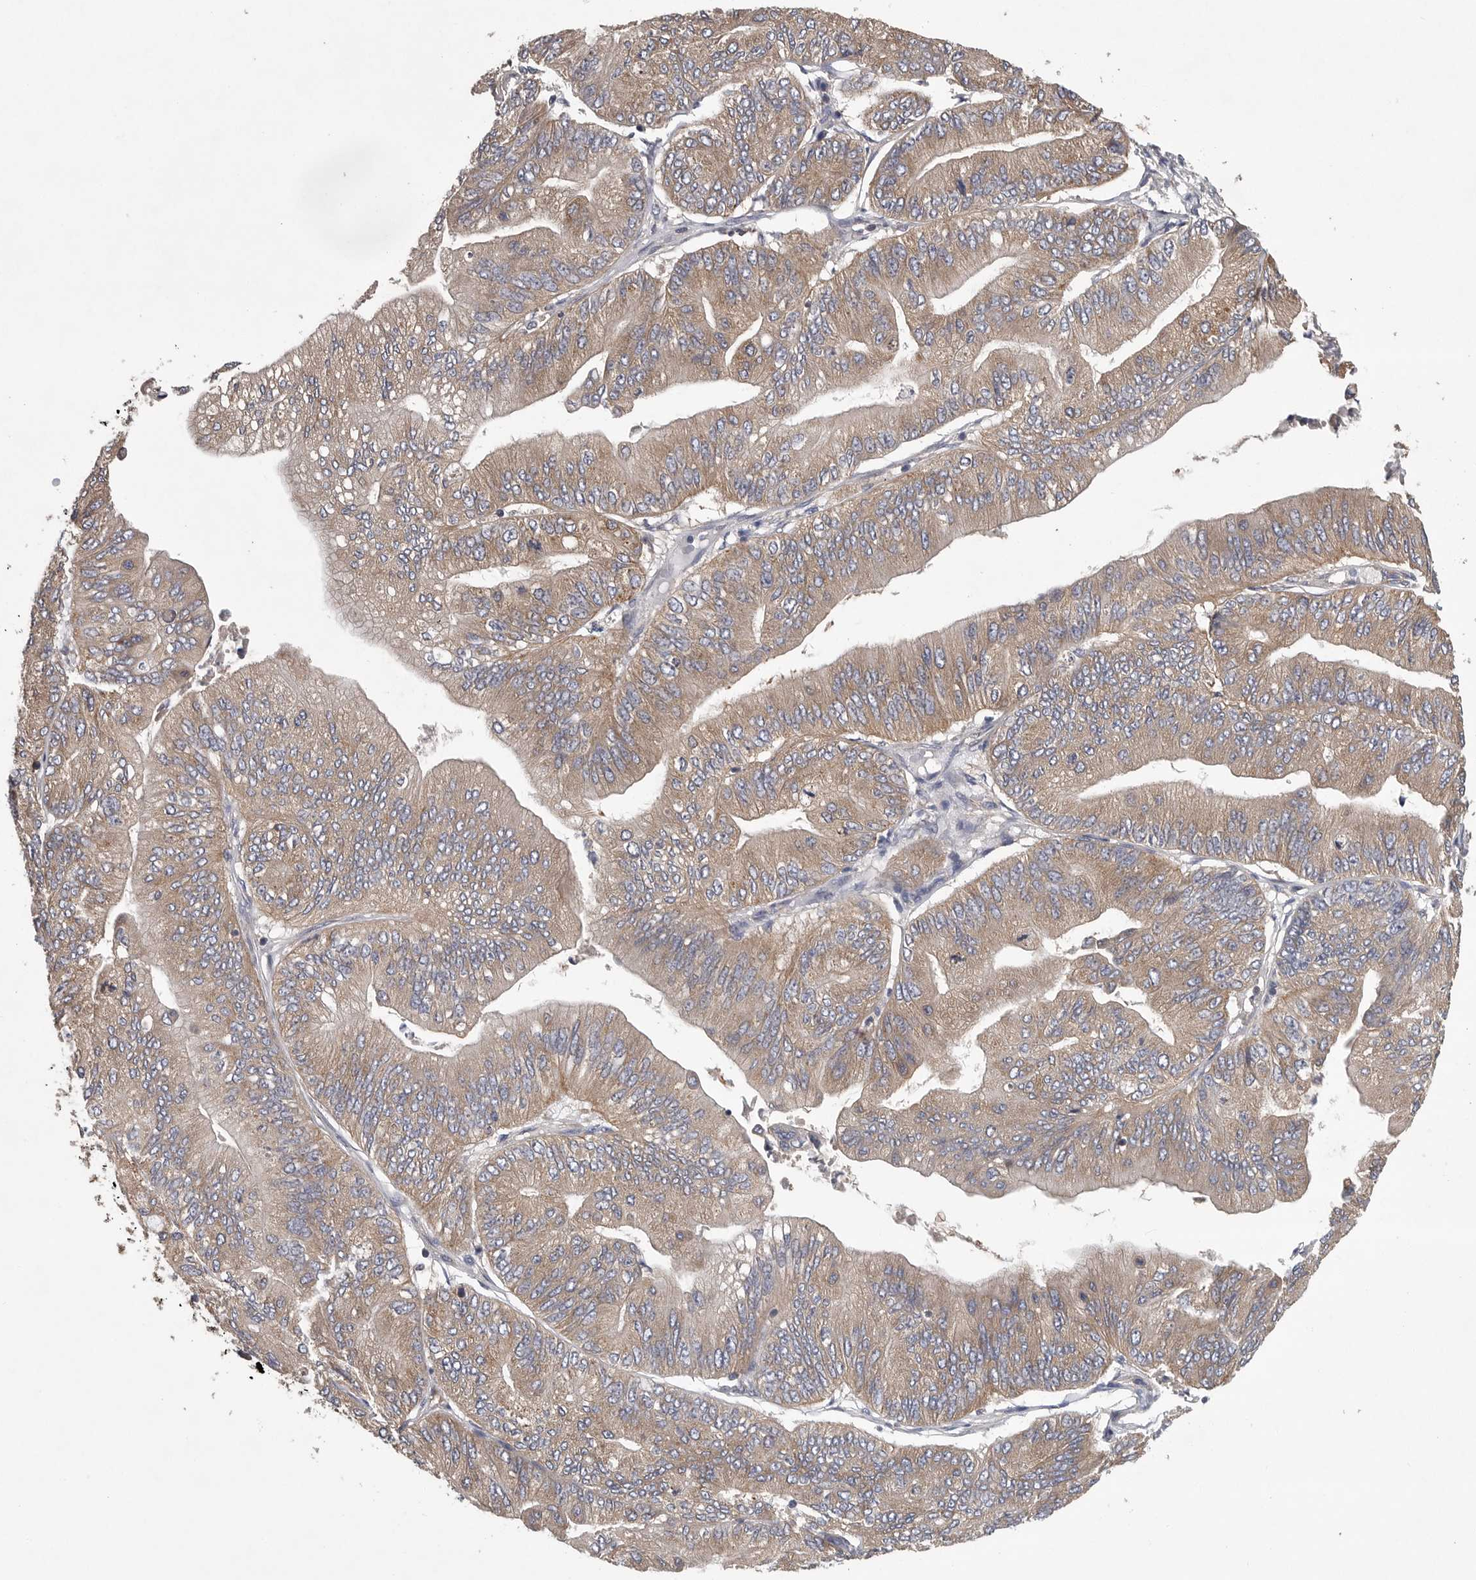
{"staining": {"intensity": "moderate", "quantity": ">75%", "location": "cytoplasmic/membranous"}, "tissue": "ovarian cancer", "cell_type": "Tumor cells", "image_type": "cancer", "snomed": [{"axis": "morphology", "description": "Cystadenocarcinoma, mucinous, NOS"}, {"axis": "topography", "description": "Ovary"}], "caption": "Immunohistochemical staining of human mucinous cystadenocarcinoma (ovarian) exhibits medium levels of moderate cytoplasmic/membranous protein positivity in about >75% of tumor cells.", "gene": "OXR1", "patient": {"sex": "female", "age": 61}}